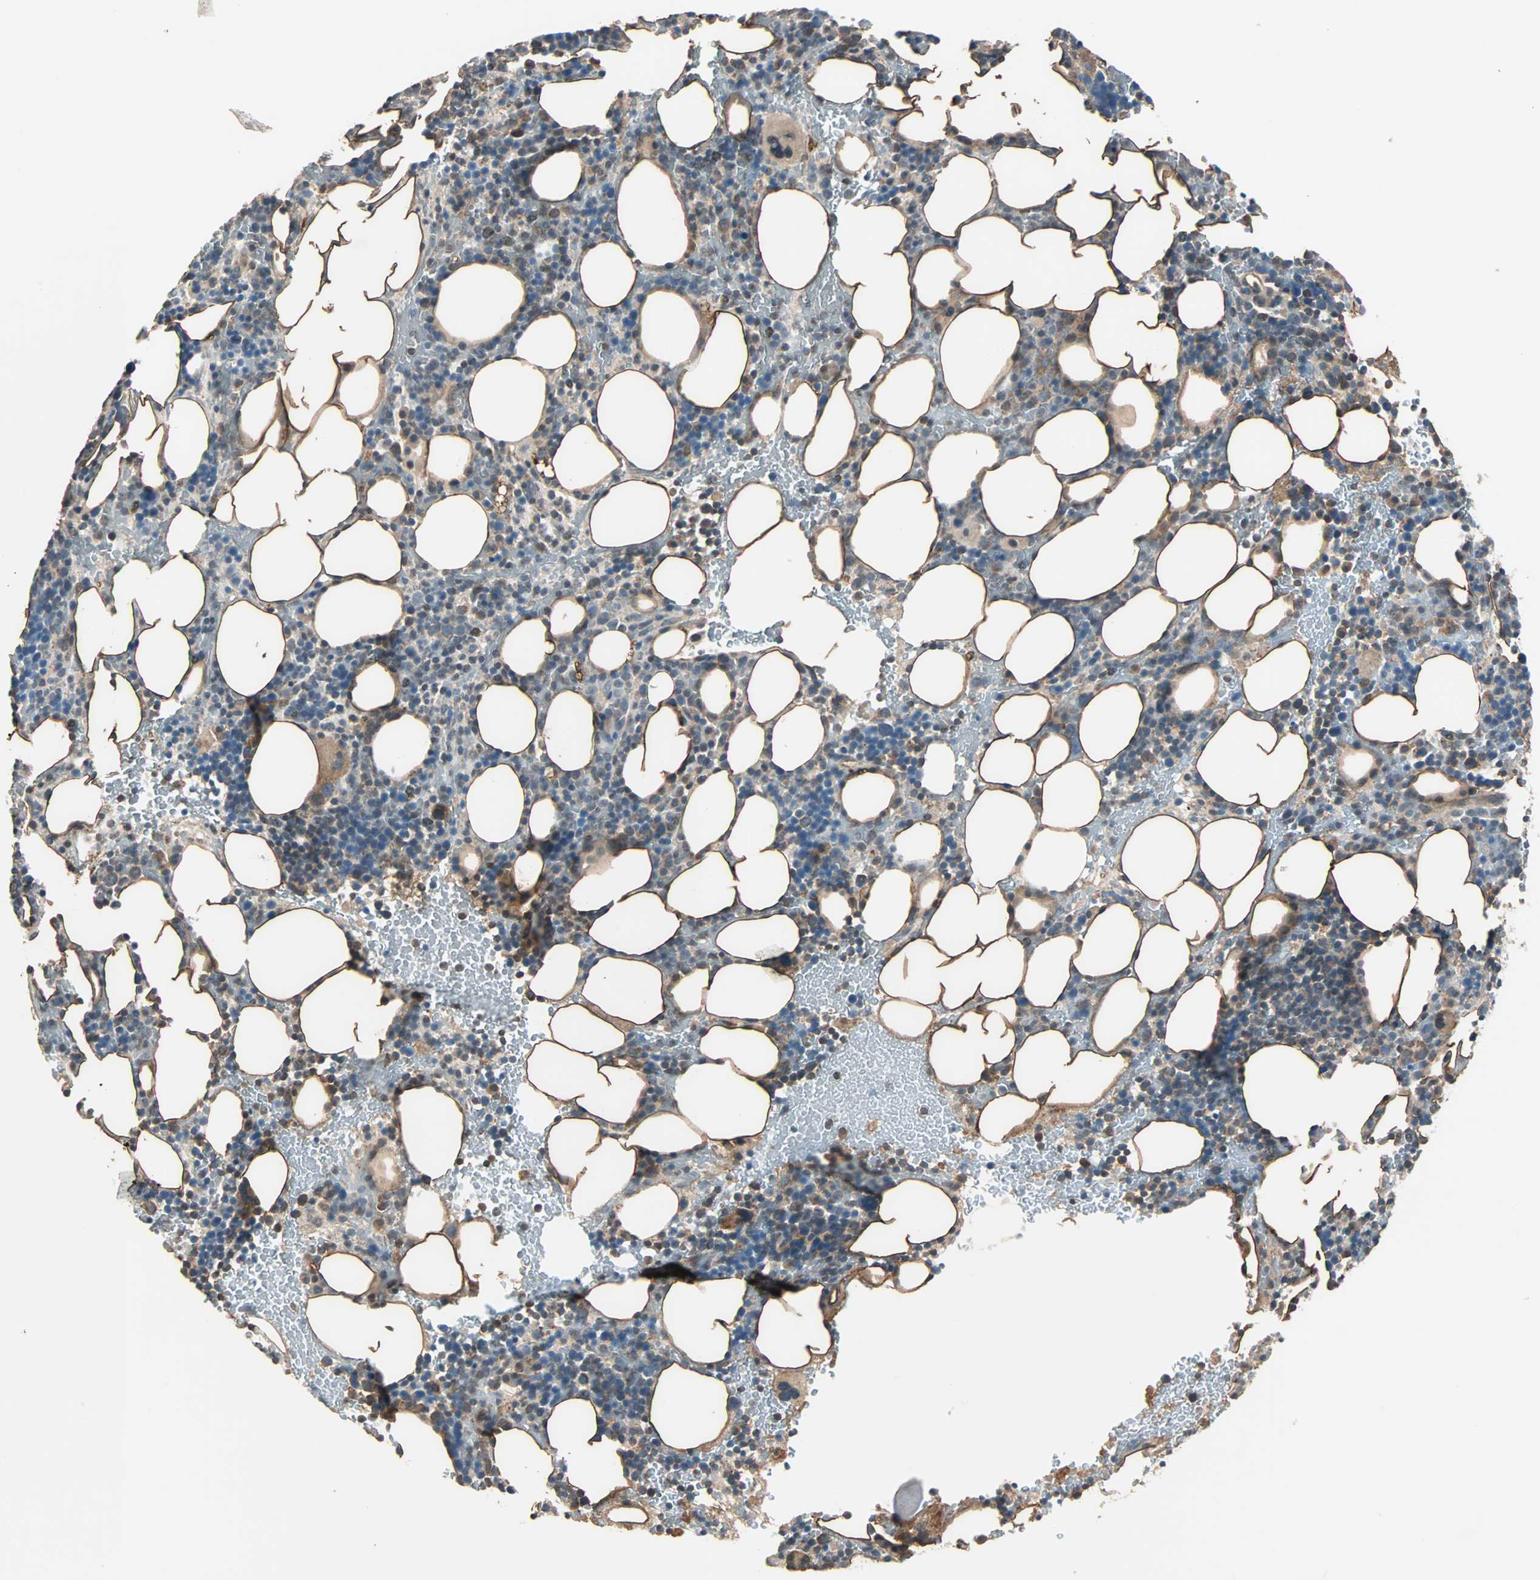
{"staining": {"intensity": "moderate", "quantity": "<25%", "location": "cytoplasmic/membranous"}, "tissue": "bone marrow", "cell_type": "Hematopoietic cells", "image_type": "normal", "snomed": [{"axis": "morphology", "description": "Normal tissue, NOS"}, {"axis": "topography", "description": "Bone marrow"}], "caption": "Bone marrow stained with IHC demonstrates moderate cytoplasmic/membranous expression in about <25% of hematopoietic cells.", "gene": "MAP3K21", "patient": {"sex": "male", "age": 86}}